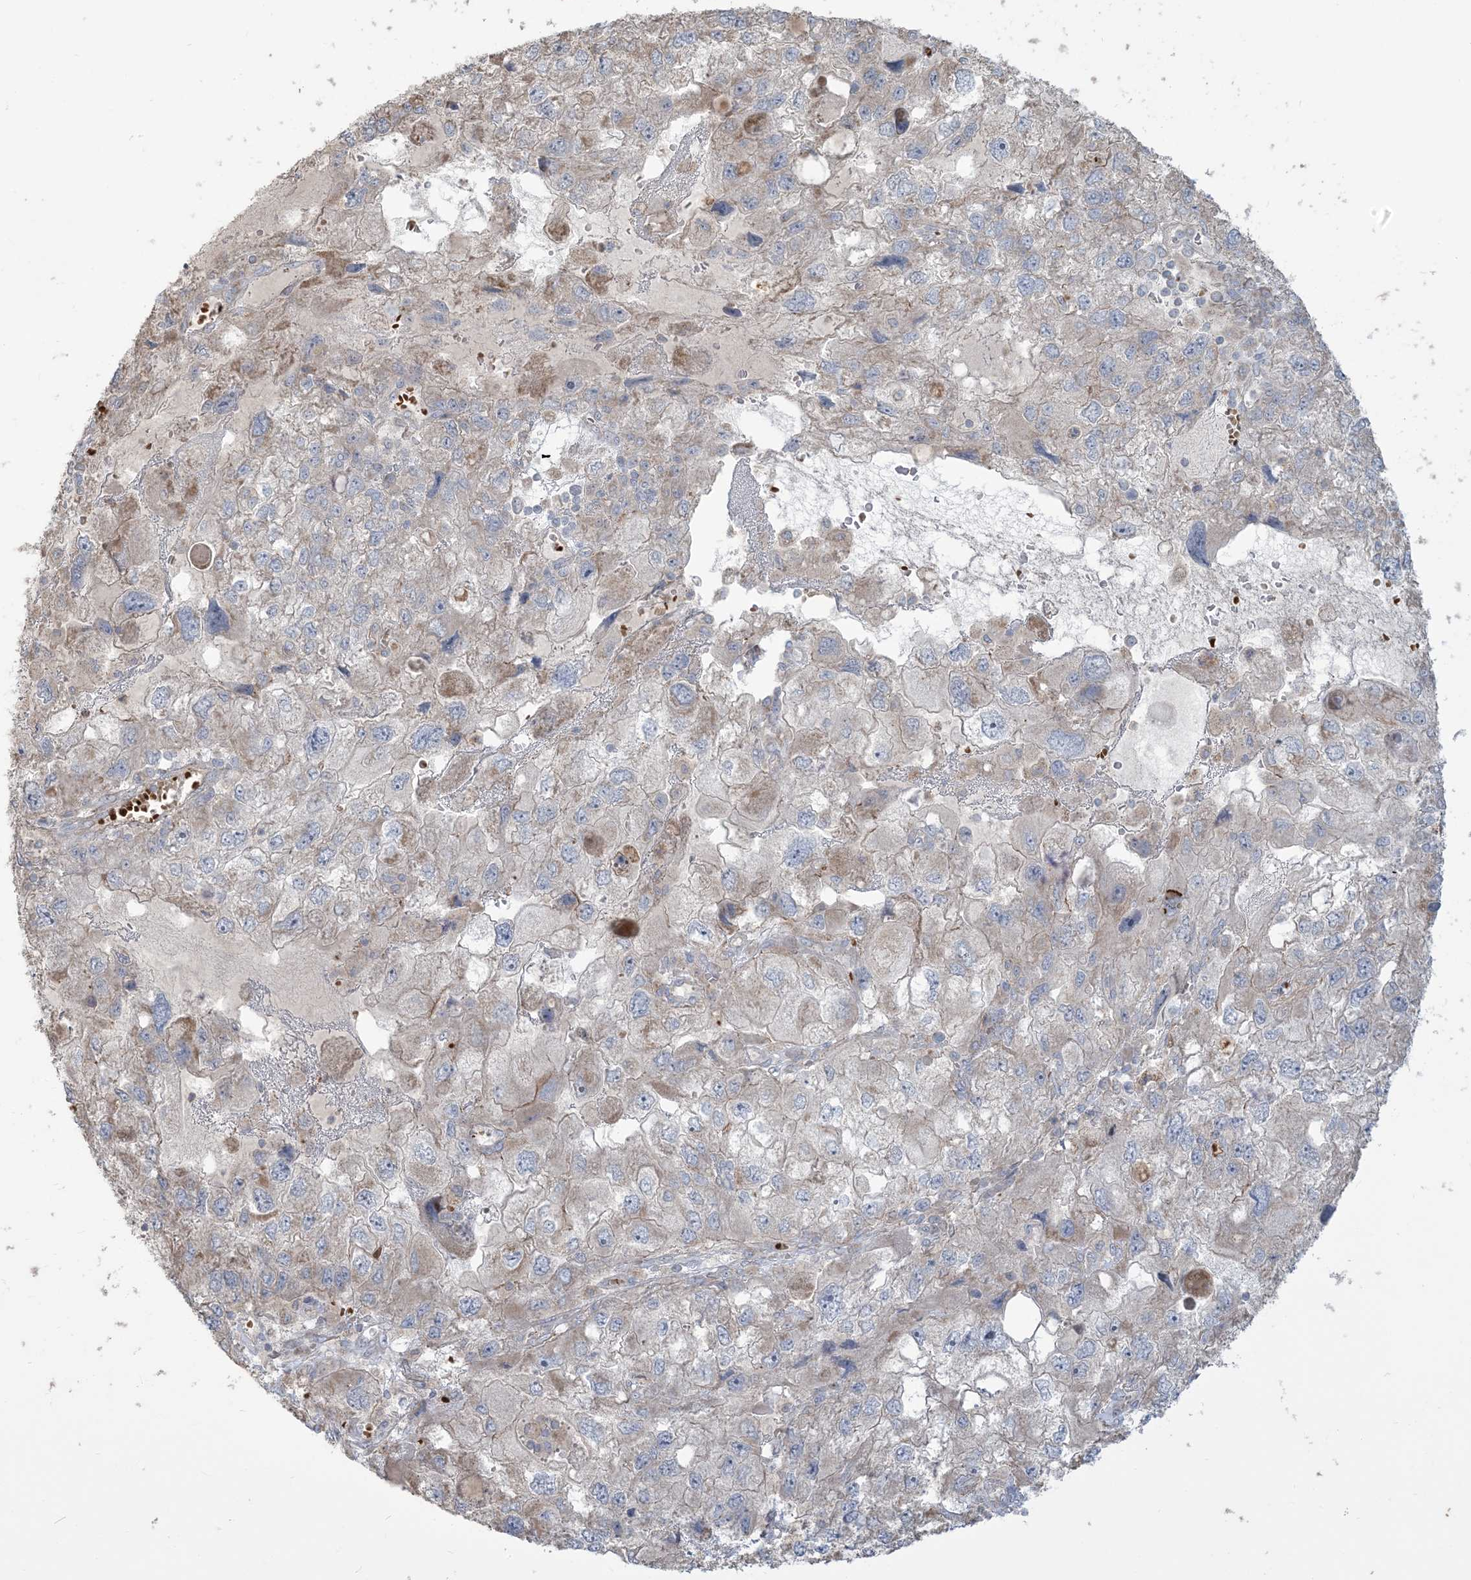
{"staining": {"intensity": "weak", "quantity": "<25%", "location": "cytoplasmic/membranous"}, "tissue": "endometrial cancer", "cell_type": "Tumor cells", "image_type": "cancer", "snomed": [{"axis": "morphology", "description": "Adenocarcinoma, NOS"}, {"axis": "topography", "description": "Endometrium"}], "caption": "Immunohistochemistry (IHC) histopathology image of neoplastic tissue: human endometrial cancer (adenocarcinoma) stained with DAB reveals no significant protein positivity in tumor cells.", "gene": "KLHL18", "patient": {"sex": "female", "age": 49}}